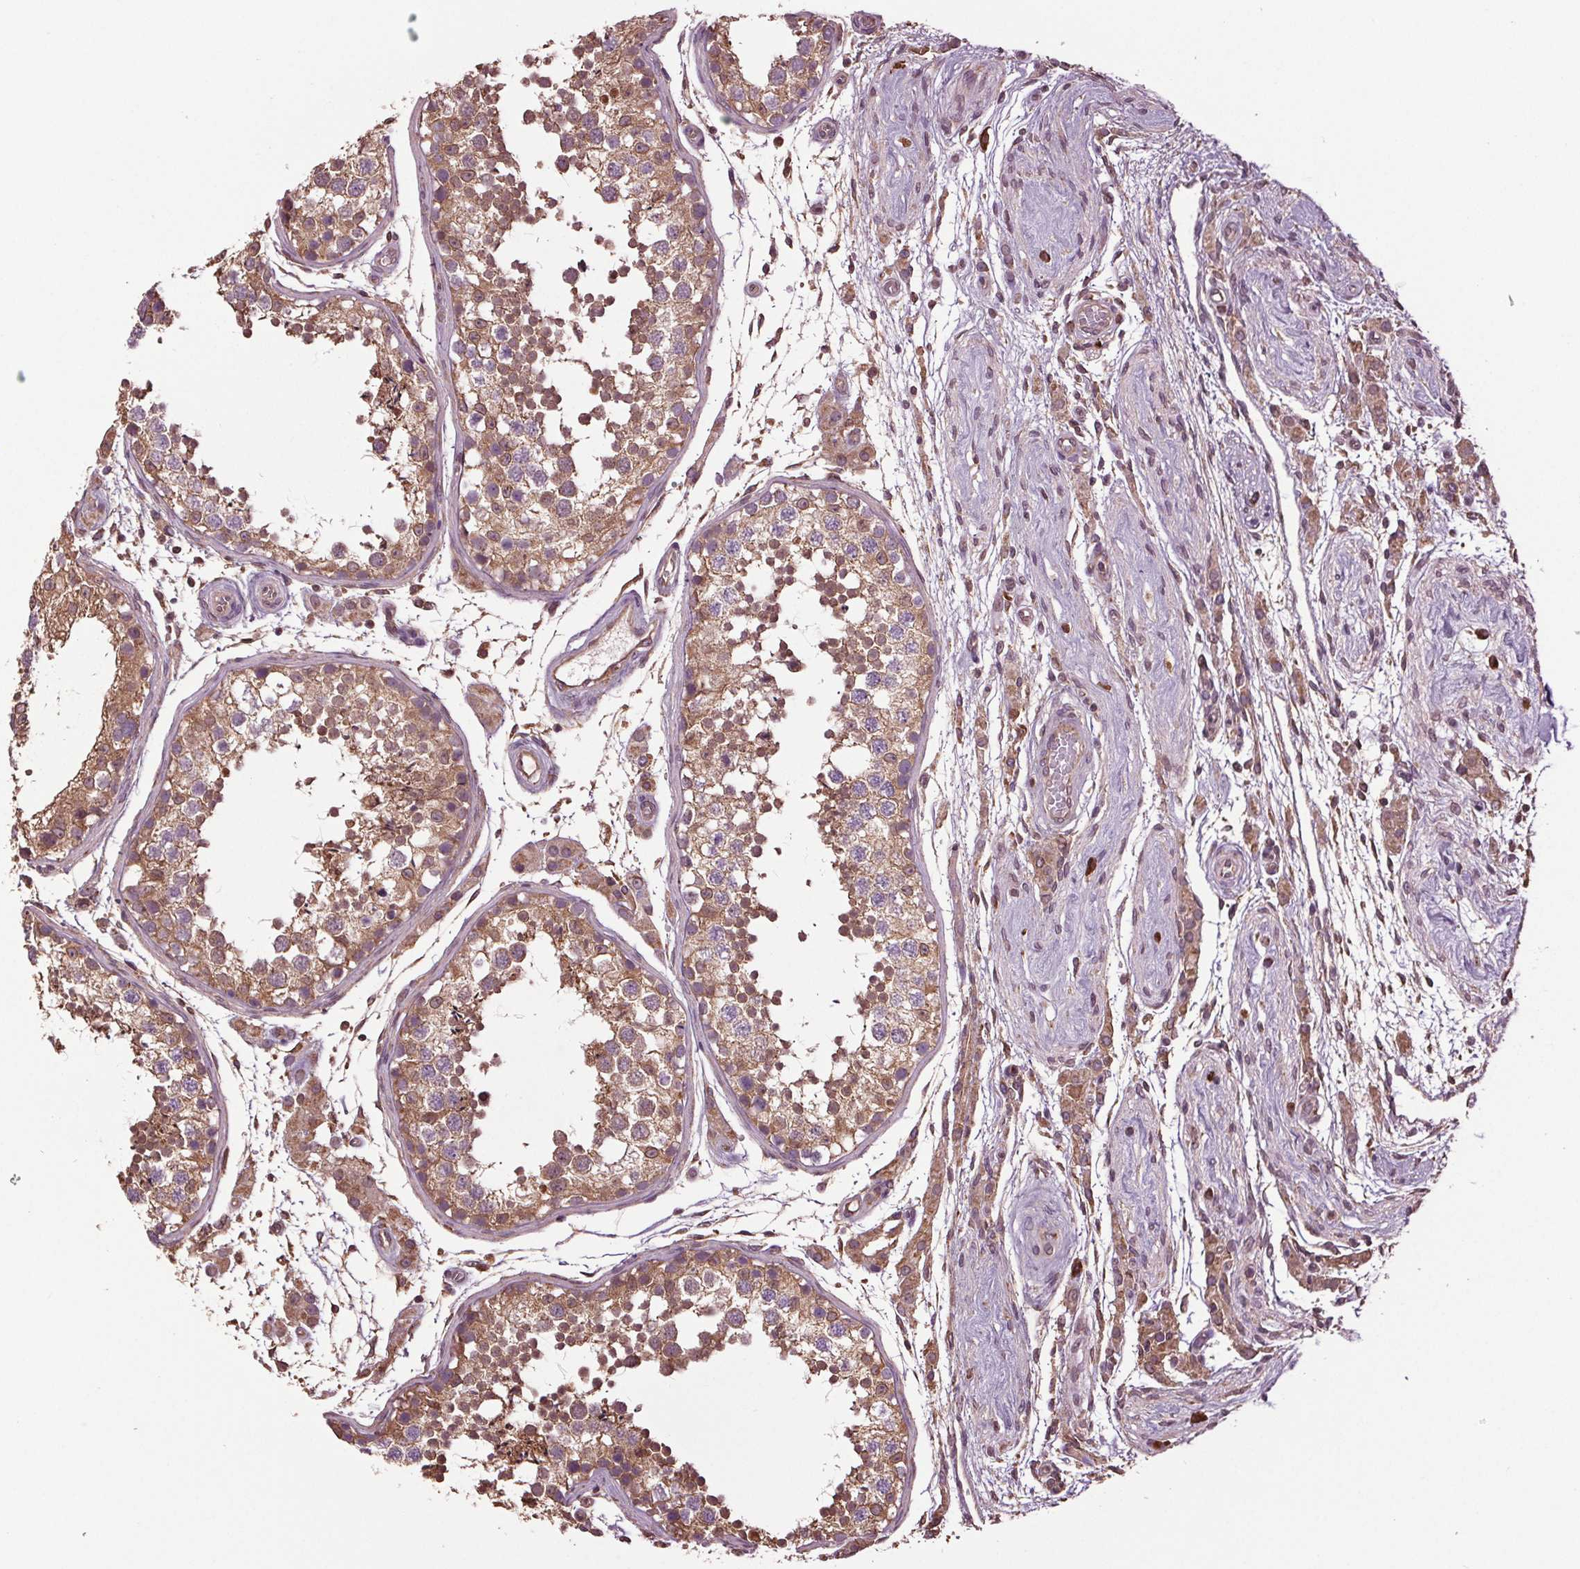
{"staining": {"intensity": "moderate", "quantity": ">75%", "location": "cytoplasmic/membranous"}, "tissue": "testis", "cell_type": "Cells in seminiferous ducts", "image_type": "normal", "snomed": [{"axis": "morphology", "description": "Normal tissue, NOS"}, {"axis": "morphology", "description": "Seminoma, NOS"}, {"axis": "topography", "description": "Testis"}], "caption": "Immunohistochemical staining of benign testis displays medium levels of moderate cytoplasmic/membranous staining in approximately >75% of cells in seminiferous ducts.", "gene": "RNPEP", "patient": {"sex": "male", "age": 29}}